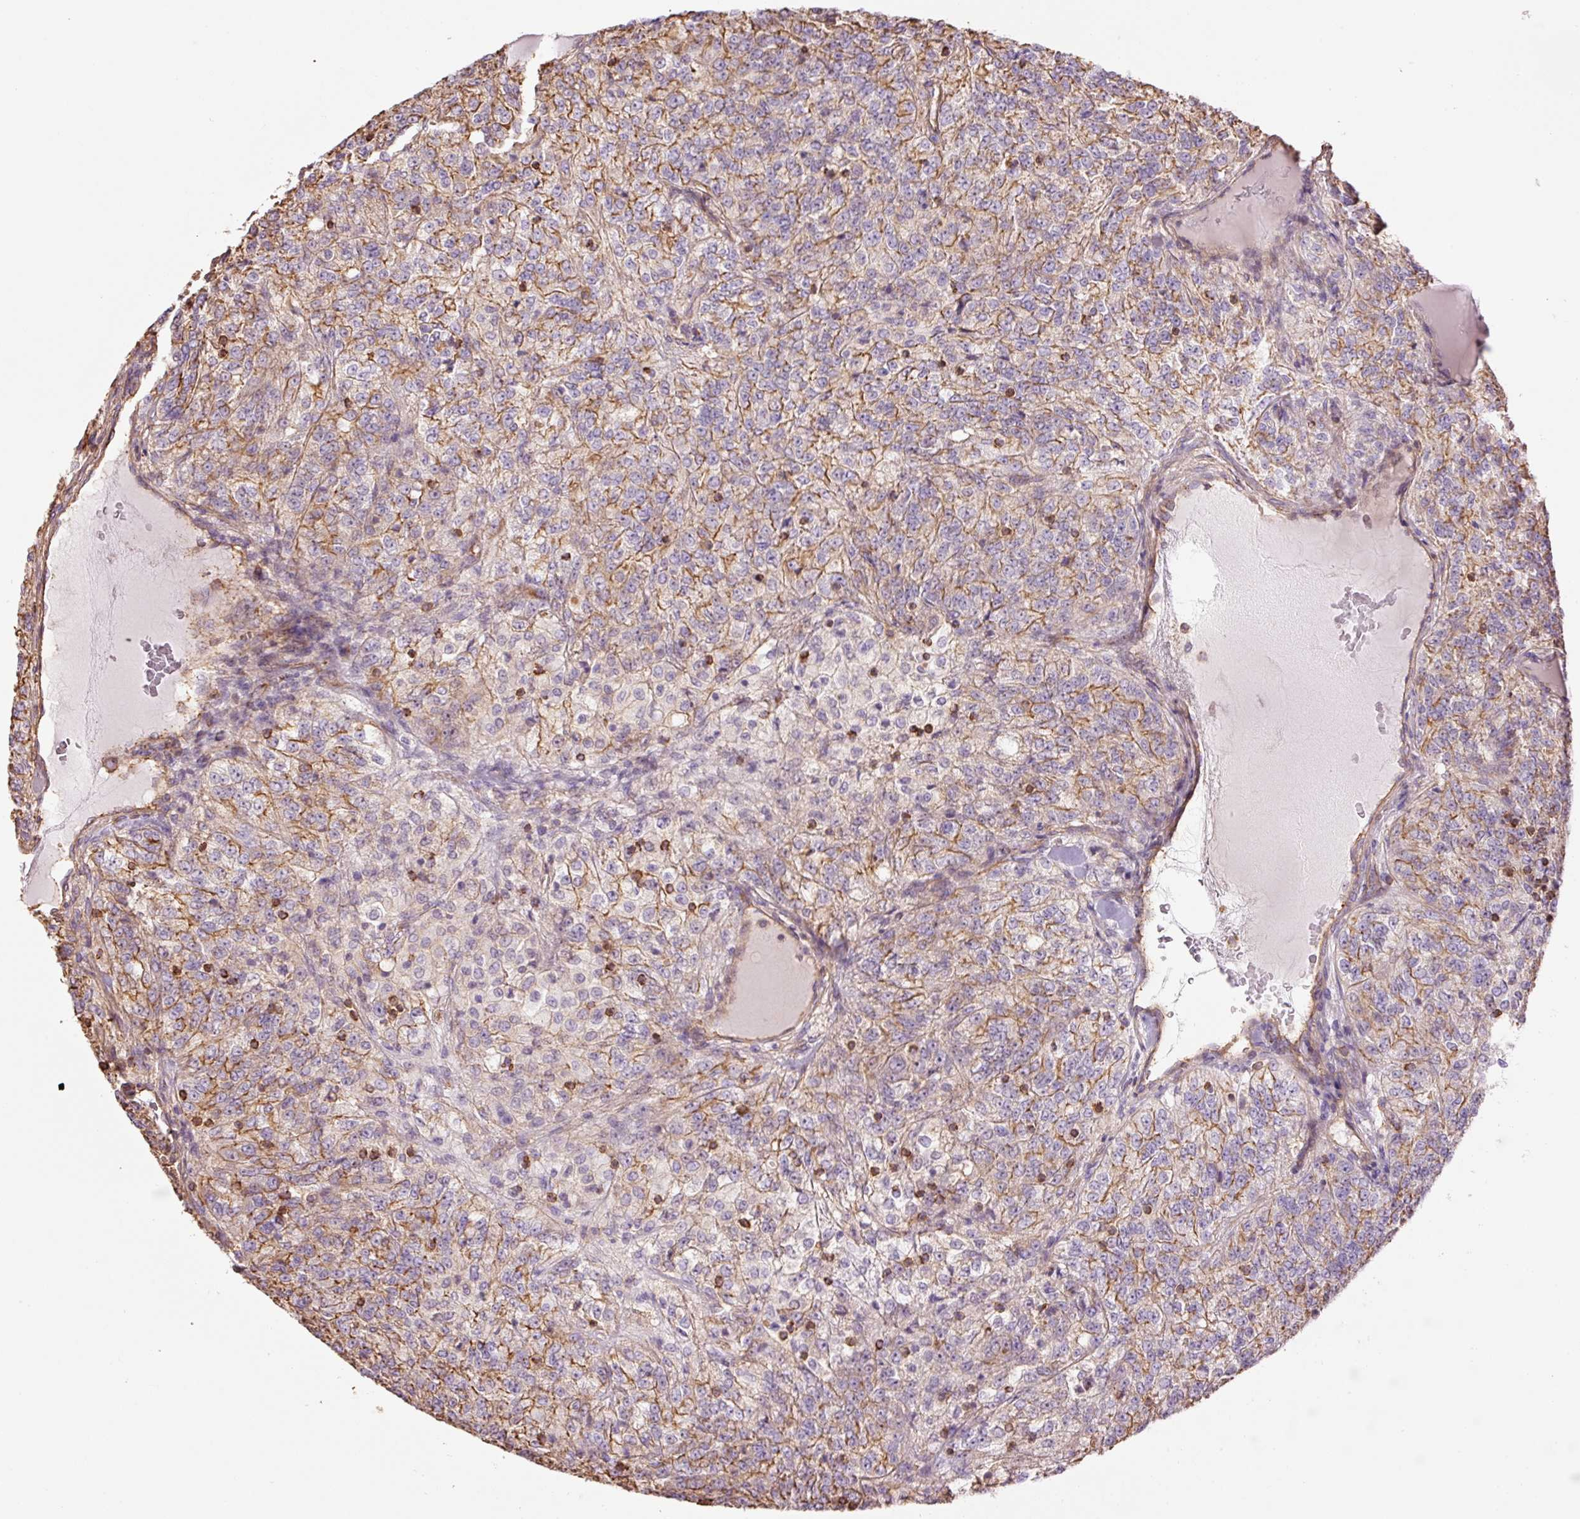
{"staining": {"intensity": "moderate", "quantity": "25%-75%", "location": "cytoplasmic/membranous"}, "tissue": "renal cancer", "cell_type": "Tumor cells", "image_type": "cancer", "snomed": [{"axis": "morphology", "description": "Adenocarcinoma, NOS"}, {"axis": "topography", "description": "Kidney"}], "caption": "Protein expression analysis of renal cancer displays moderate cytoplasmic/membranous positivity in about 25%-75% of tumor cells.", "gene": "PPP1R1B", "patient": {"sex": "female", "age": 63}}